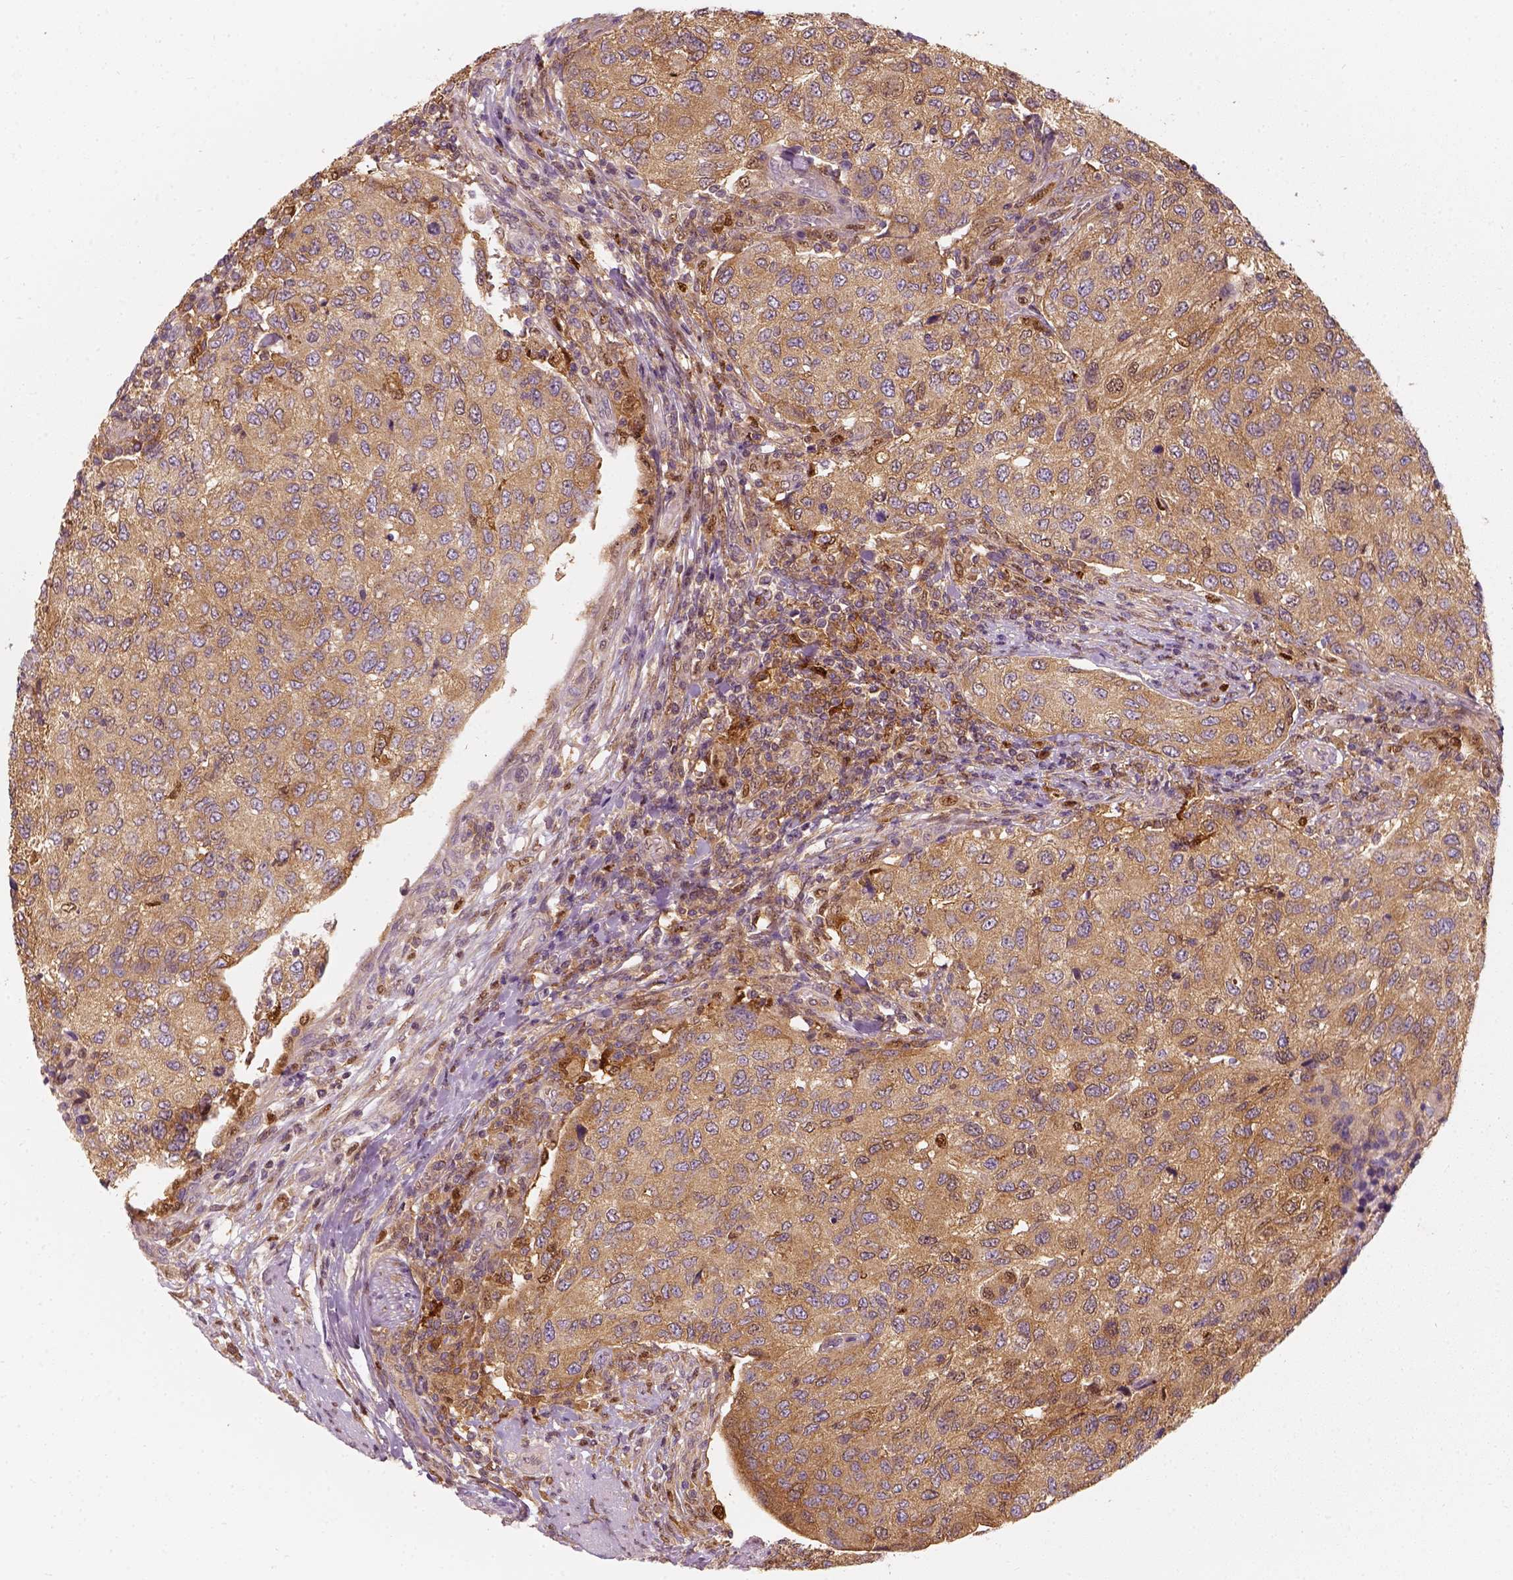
{"staining": {"intensity": "moderate", "quantity": ">75%", "location": "cytoplasmic/membranous,nuclear"}, "tissue": "urothelial cancer", "cell_type": "Tumor cells", "image_type": "cancer", "snomed": [{"axis": "morphology", "description": "Urothelial carcinoma, High grade"}, {"axis": "topography", "description": "Urinary bladder"}], "caption": "This is a histology image of IHC staining of urothelial carcinoma (high-grade), which shows moderate expression in the cytoplasmic/membranous and nuclear of tumor cells.", "gene": "SQSTM1", "patient": {"sex": "female", "age": 78}}